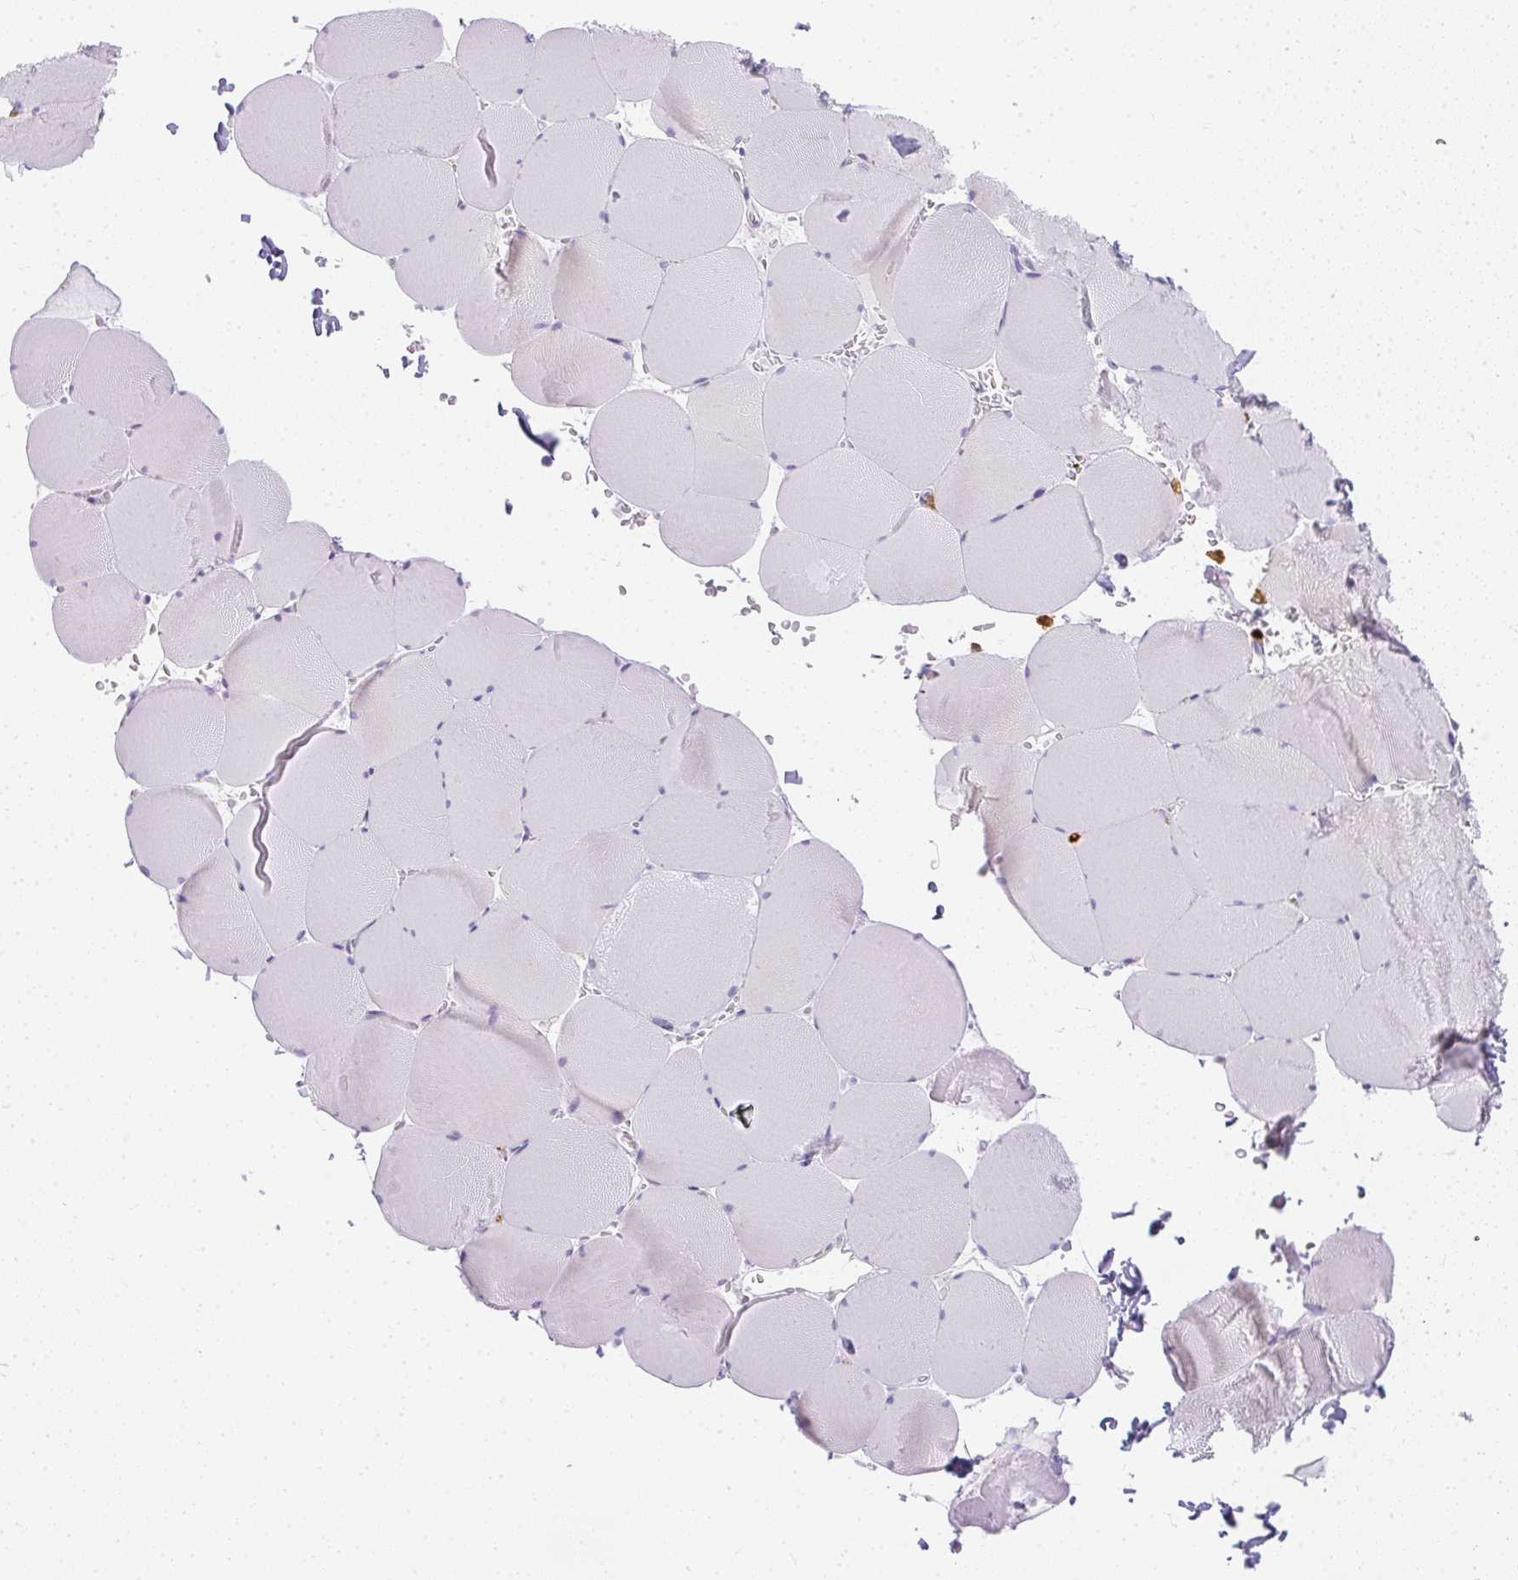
{"staining": {"intensity": "negative", "quantity": "none", "location": "none"}, "tissue": "skeletal muscle", "cell_type": "Myocytes", "image_type": "normal", "snomed": [{"axis": "morphology", "description": "Normal tissue, NOS"}, {"axis": "topography", "description": "Skeletal muscle"}, {"axis": "topography", "description": "Head-Neck"}], "caption": "IHC micrograph of benign skeletal muscle stained for a protein (brown), which exhibits no staining in myocytes. (DAB (3,3'-diaminobenzidine) immunohistochemistry (IHC) with hematoxylin counter stain).", "gene": "HK3", "patient": {"sex": "male", "age": 66}}